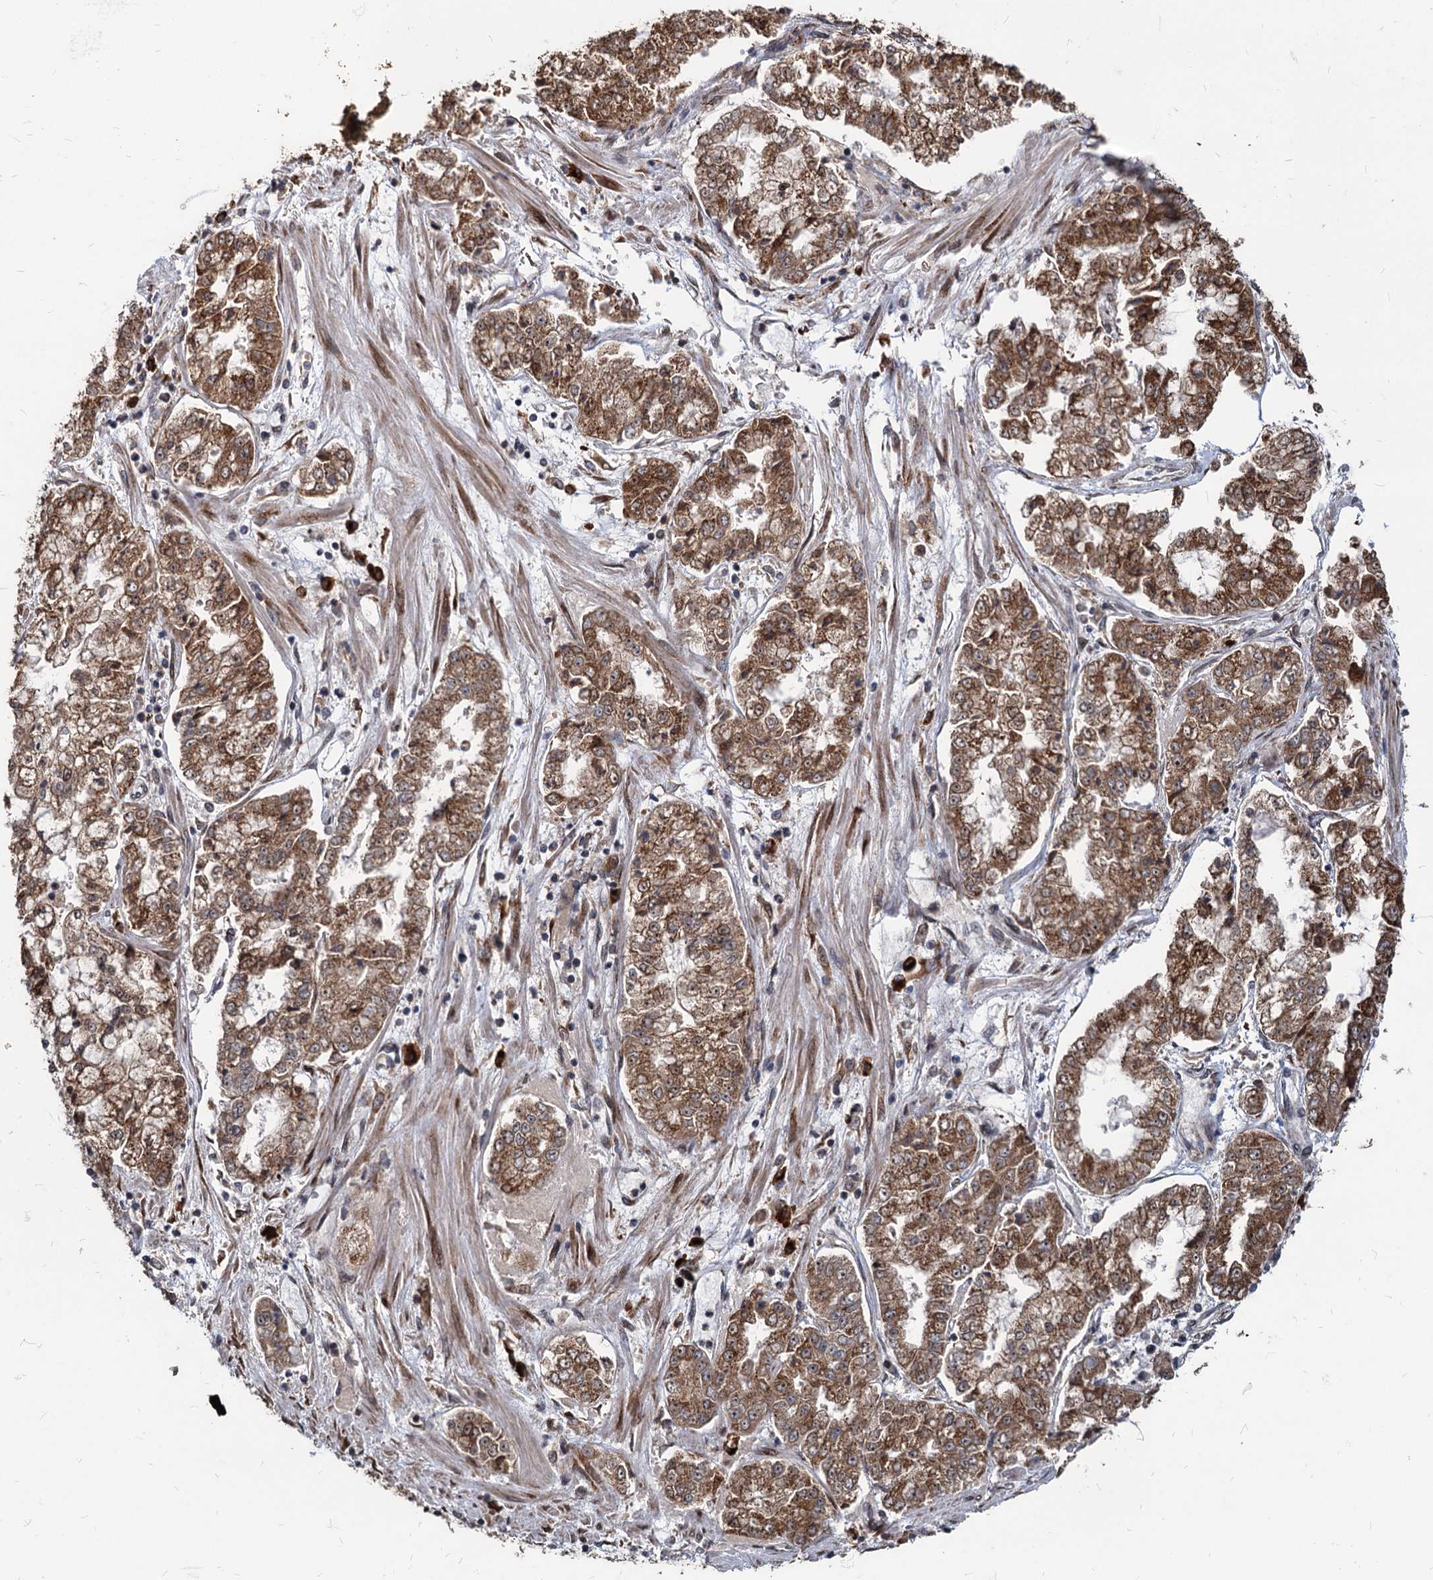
{"staining": {"intensity": "moderate", "quantity": ">75%", "location": "cytoplasmic/membranous"}, "tissue": "stomach cancer", "cell_type": "Tumor cells", "image_type": "cancer", "snomed": [{"axis": "morphology", "description": "Adenocarcinoma, NOS"}, {"axis": "topography", "description": "Stomach"}], "caption": "Tumor cells show medium levels of moderate cytoplasmic/membranous positivity in about >75% of cells in adenocarcinoma (stomach).", "gene": "SAAL1", "patient": {"sex": "male", "age": 76}}